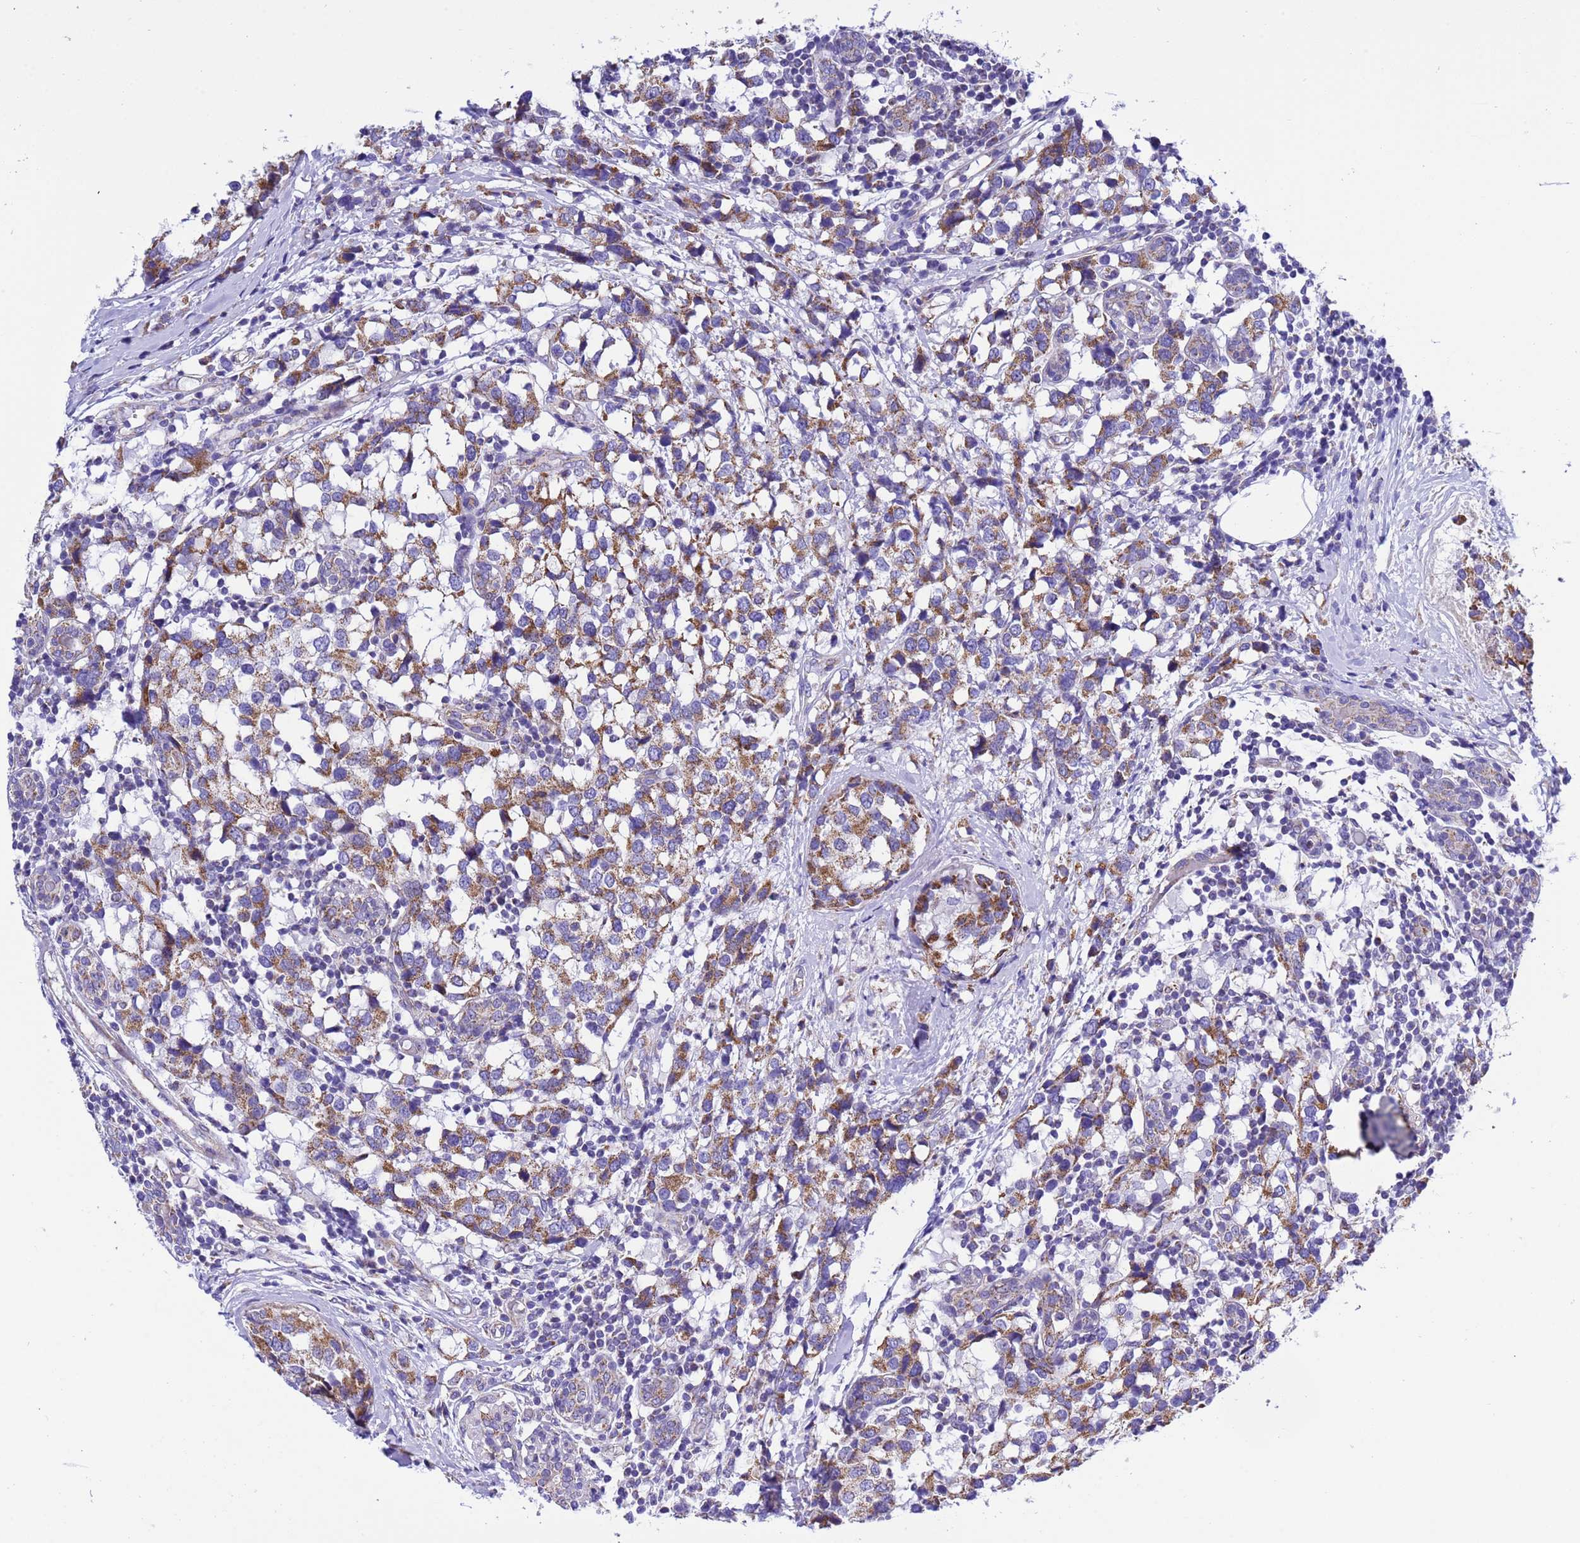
{"staining": {"intensity": "moderate", "quantity": ">75%", "location": "cytoplasmic/membranous"}, "tissue": "breast cancer", "cell_type": "Tumor cells", "image_type": "cancer", "snomed": [{"axis": "morphology", "description": "Lobular carcinoma"}, {"axis": "topography", "description": "Breast"}], "caption": "A brown stain highlights moderate cytoplasmic/membranous positivity of a protein in breast cancer tumor cells.", "gene": "CCDC191", "patient": {"sex": "female", "age": 59}}